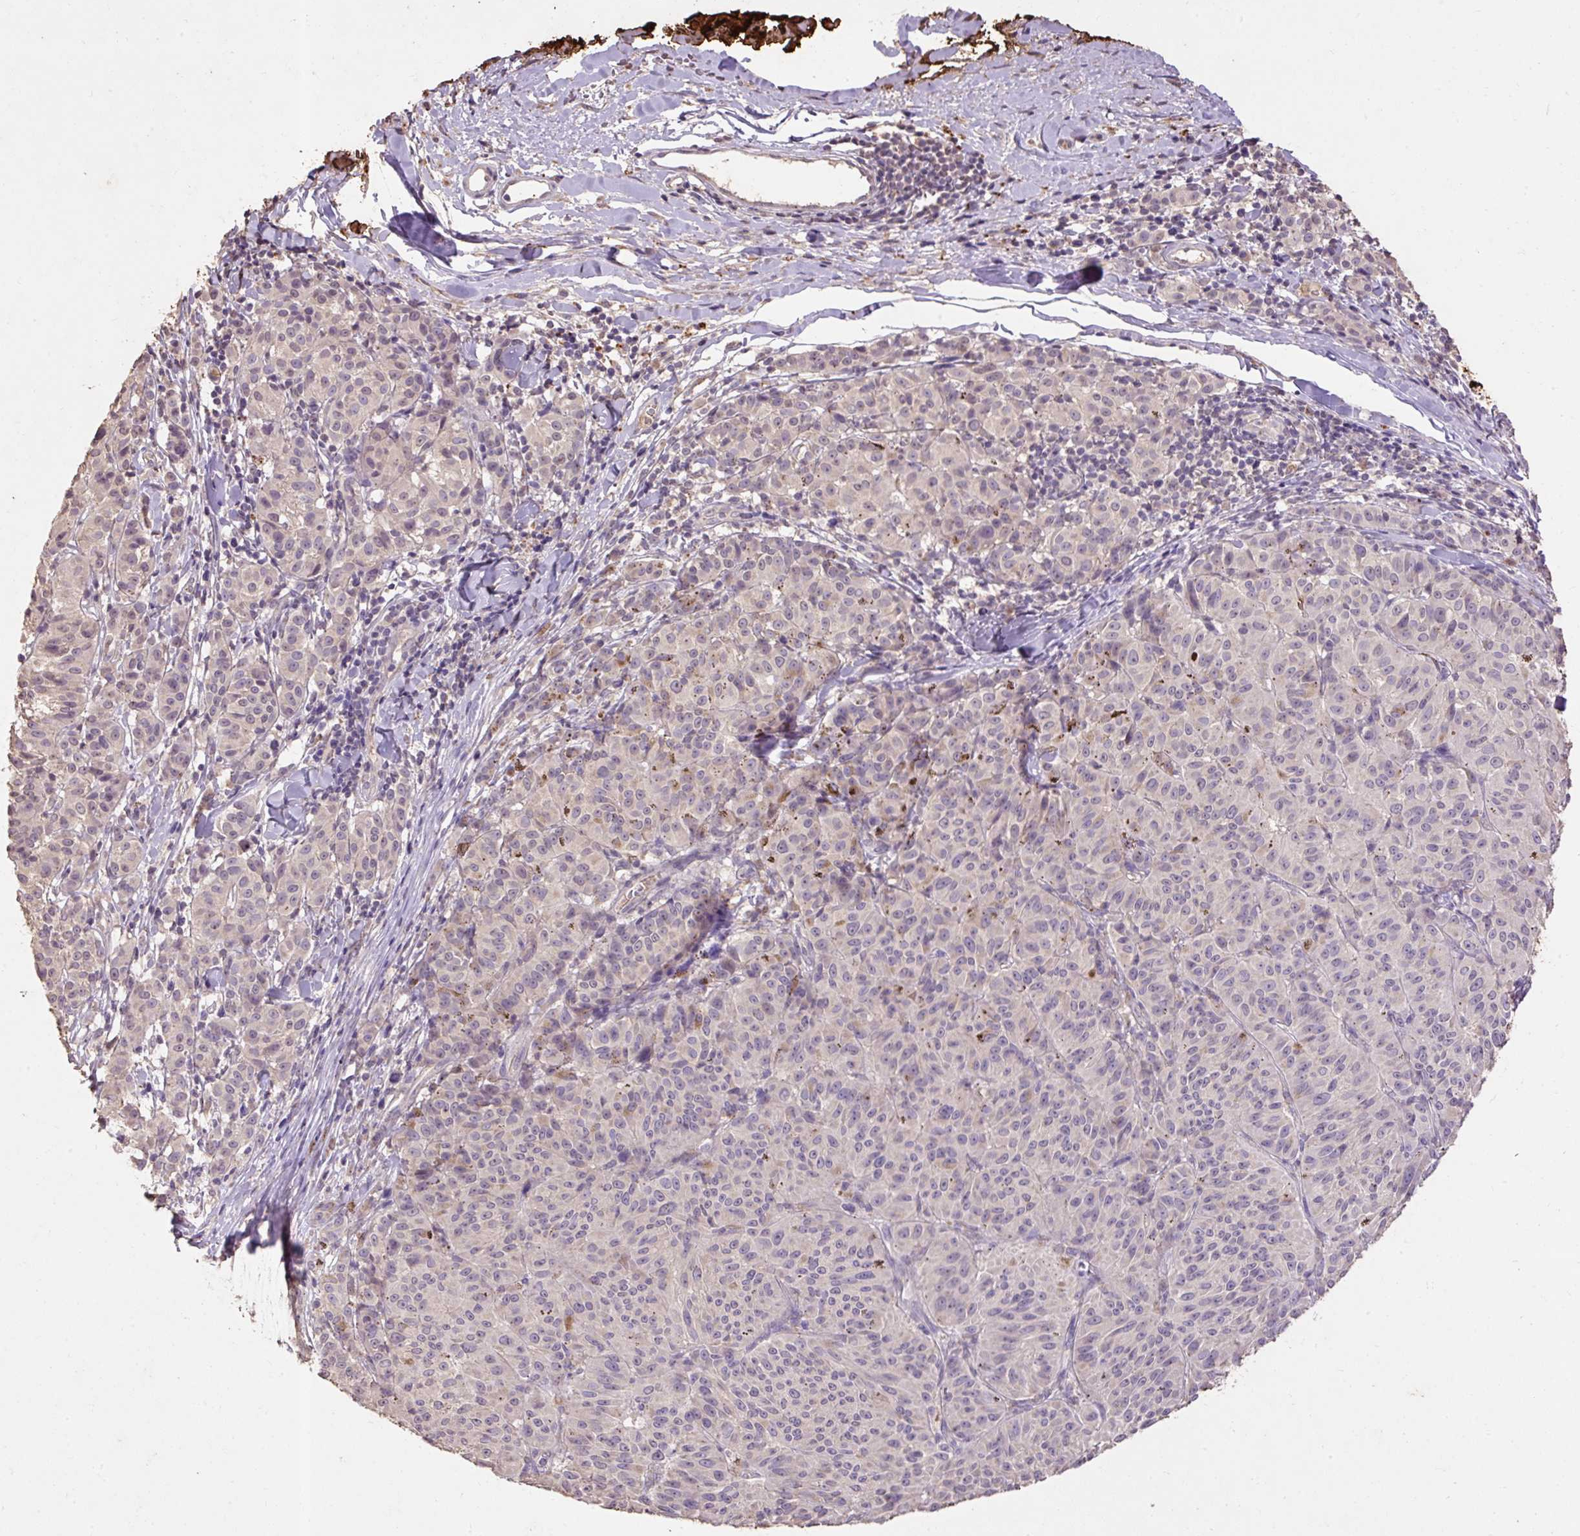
{"staining": {"intensity": "negative", "quantity": "none", "location": "none"}, "tissue": "melanoma", "cell_type": "Tumor cells", "image_type": "cancer", "snomed": [{"axis": "morphology", "description": "Malignant melanoma, NOS"}, {"axis": "topography", "description": "Skin"}], "caption": "Malignant melanoma stained for a protein using IHC reveals no staining tumor cells.", "gene": "LRTM2", "patient": {"sex": "female", "age": 72}}